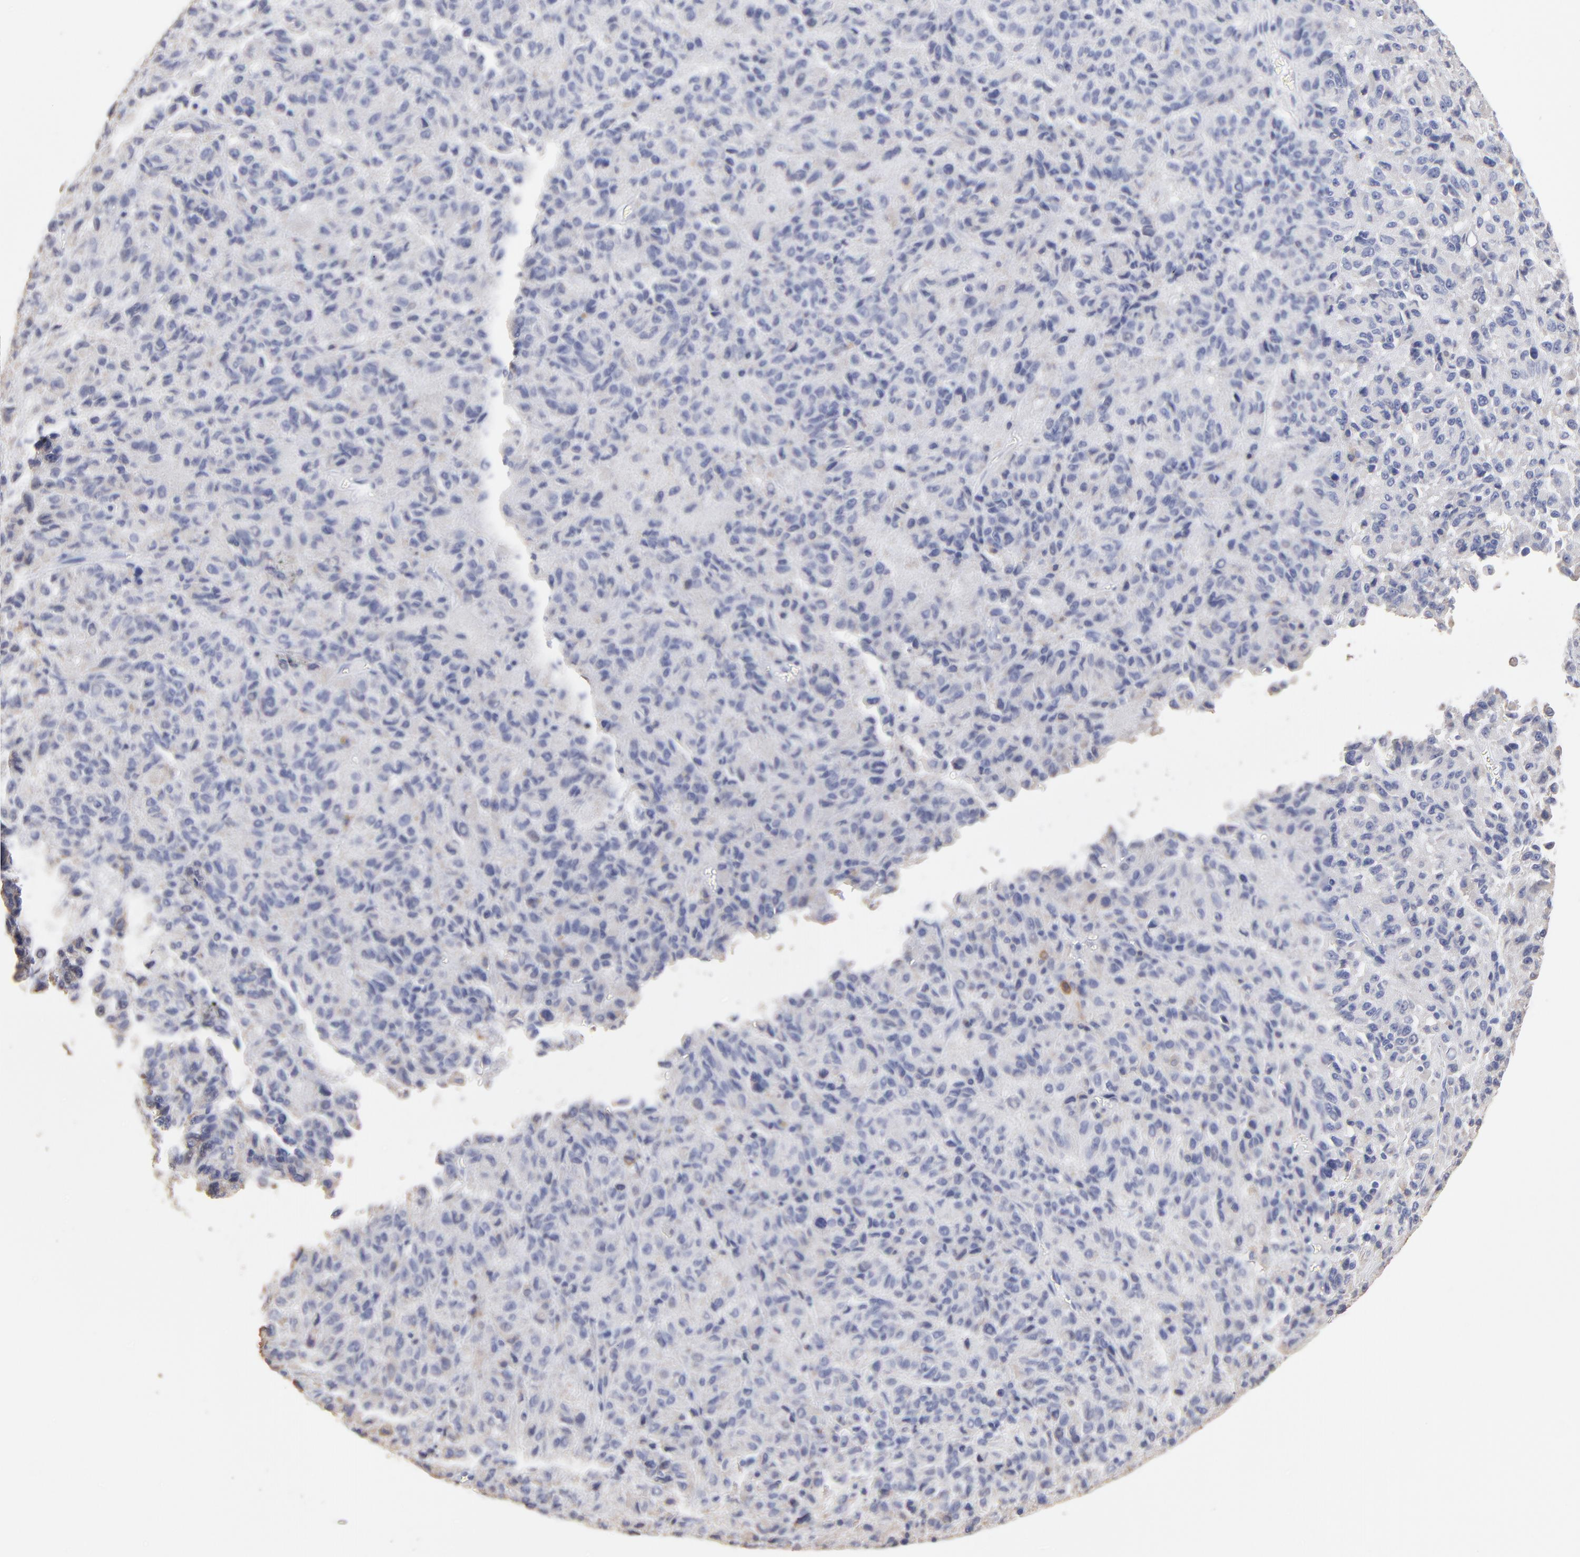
{"staining": {"intensity": "negative", "quantity": "none", "location": "none"}, "tissue": "melanoma", "cell_type": "Tumor cells", "image_type": "cancer", "snomed": [{"axis": "morphology", "description": "Malignant melanoma, Metastatic site"}, {"axis": "topography", "description": "Lung"}], "caption": "This is a micrograph of IHC staining of malignant melanoma (metastatic site), which shows no expression in tumor cells.", "gene": "LAT2", "patient": {"sex": "male", "age": 64}}